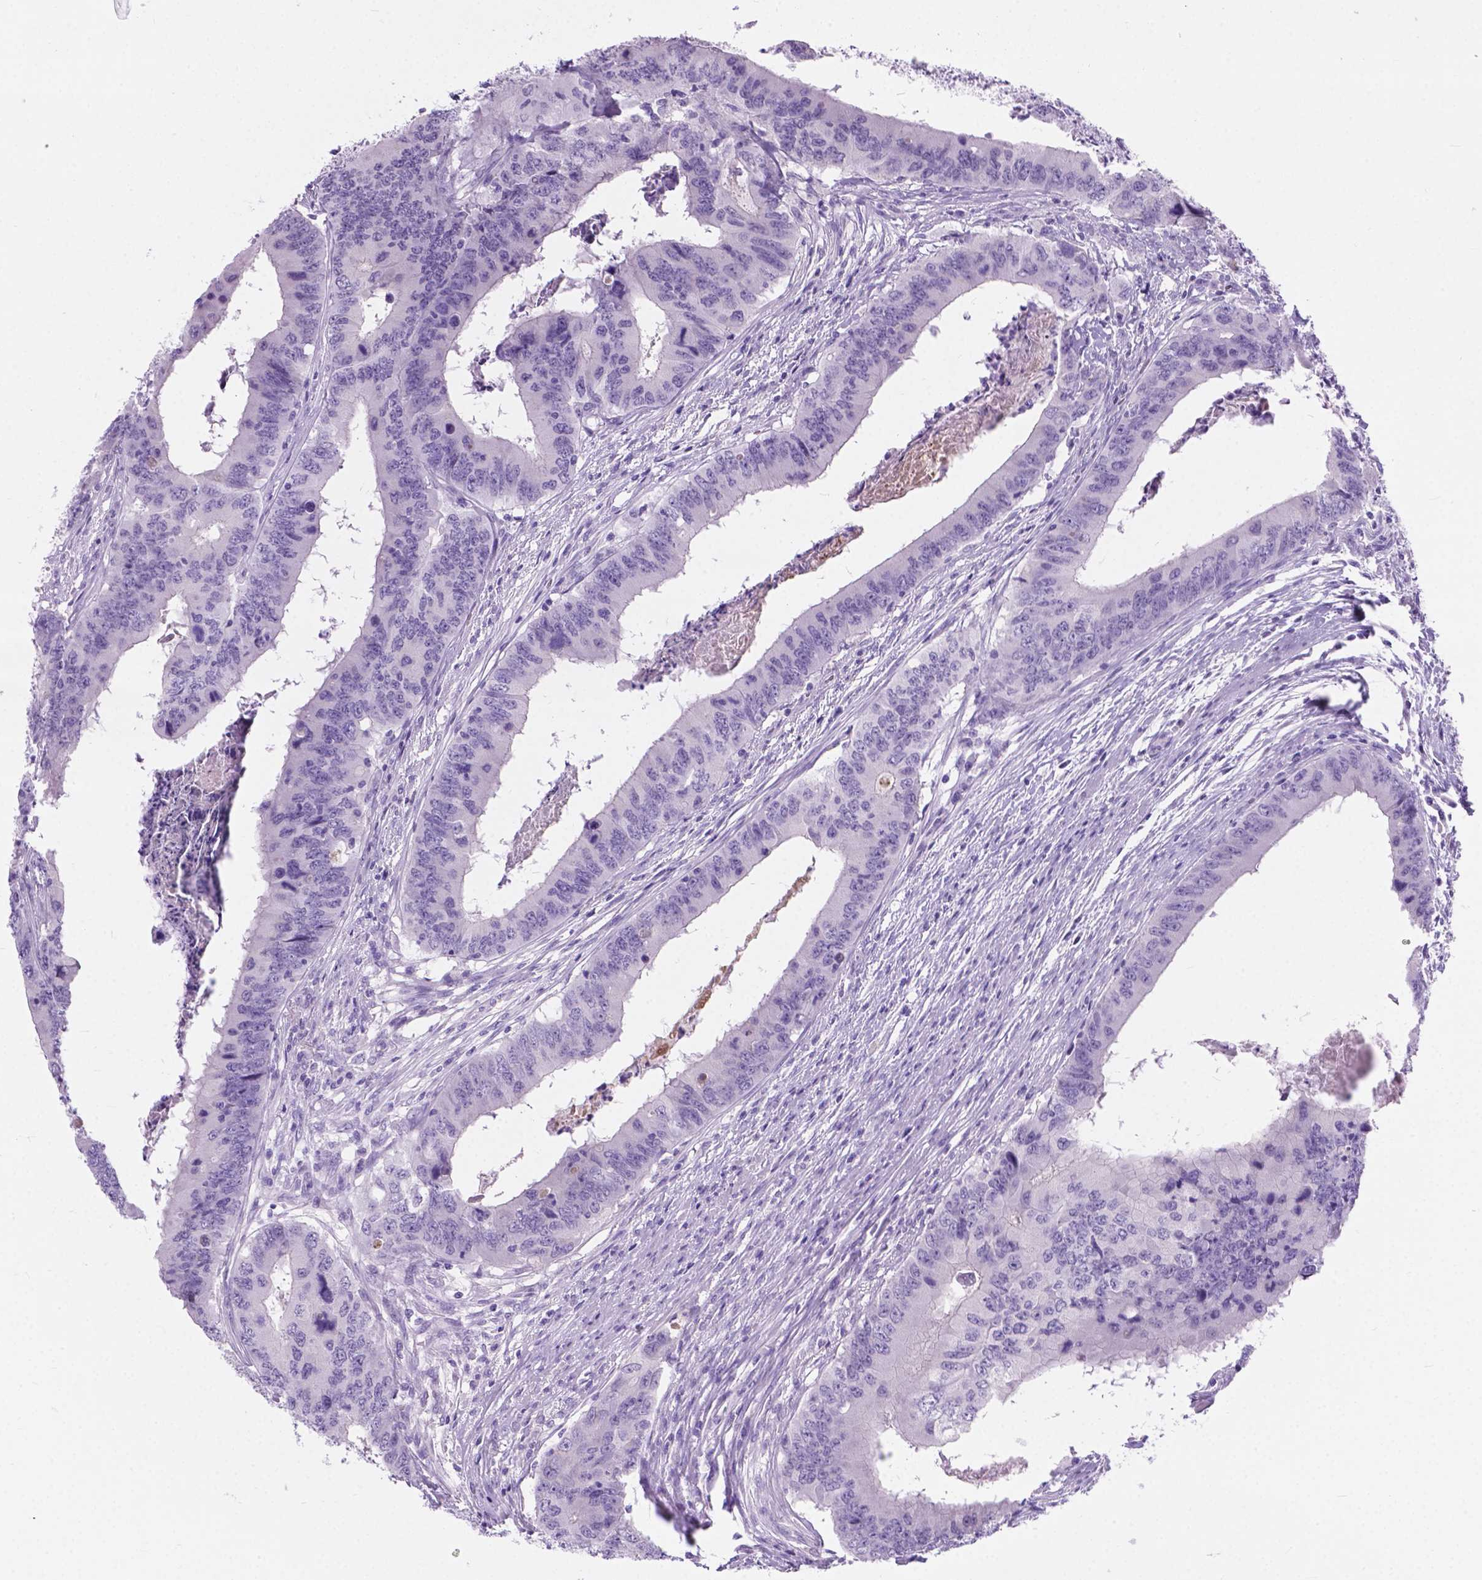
{"staining": {"intensity": "negative", "quantity": "none", "location": "none"}, "tissue": "colorectal cancer", "cell_type": "Tumor cells", "image_type": "cancer", "snomed": [{"axis": "morphology", "description": "Adenocarcinoma, NOS"}, {"axis": "topography", "description": "Colon"}], "caption": "Micrograph shows no significant protein expression in tumor cells of colorectal cancer (adenocarcinoma). (DAB IHC visualized using brightfield microscopy, high magnification).", "gene": "ARMS2", "patient": {"sex": "male", "age": 53}}